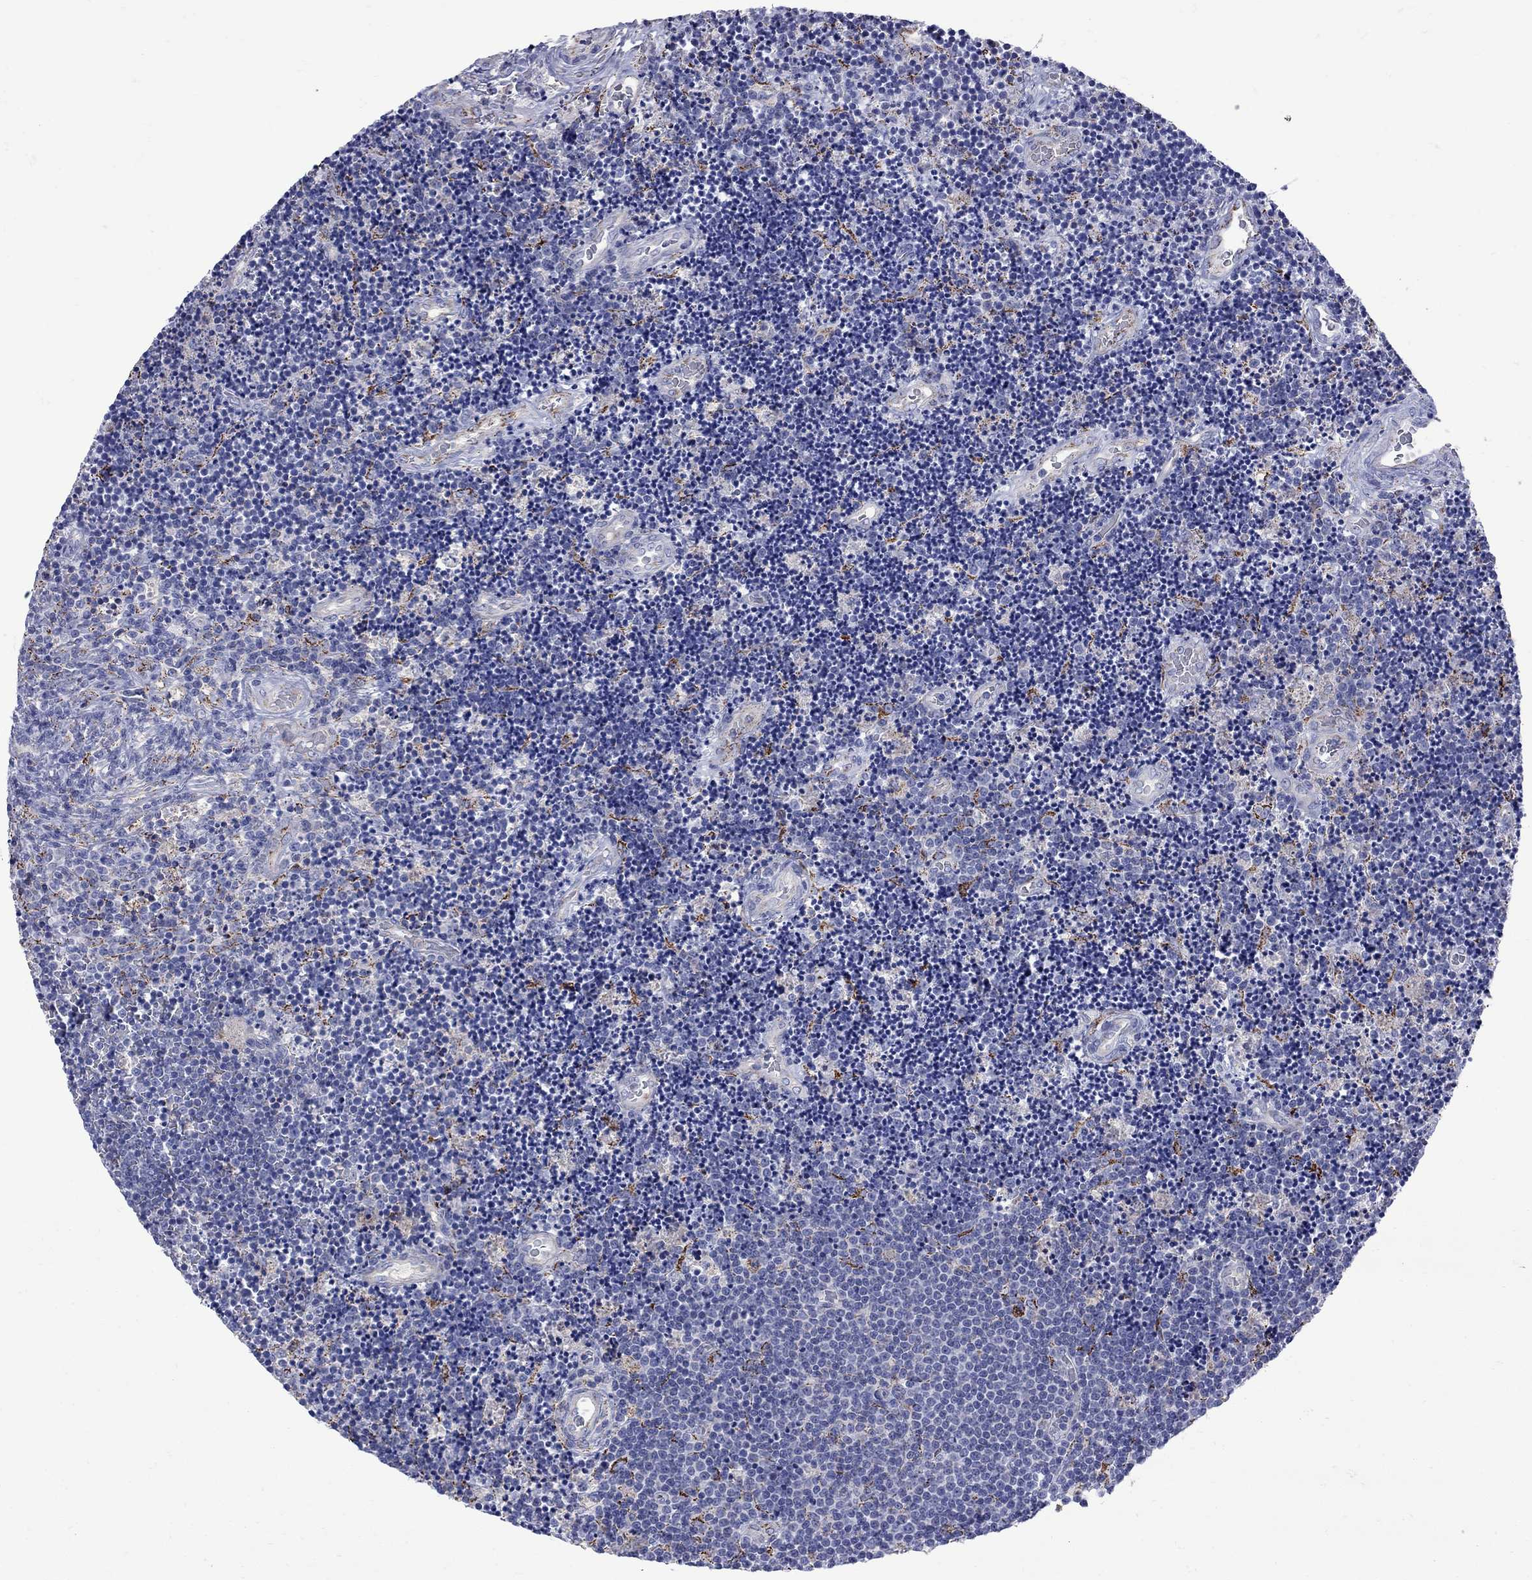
{"staining": {"intensity": "negative", "quantity": "none", "location": "none"}, "tissue": "lymphoma", "cell_type": "Tumor cells", "image_type": "cancer", "snomed": [{"axis": "morphology", "description": "Malignant lymphoma, non-Hodgkin's type, Low grade"}, {"axis": "topography", "description": "Brain"}], "caption": "High magnification brightfield microscopy of lymphoma stained with DAB (brown) and counterstained with hematoxylin (blue): tumor cells show no significant staining.", "gene": "SESTD1", "patient": {"sex": "female", "age": 66}}